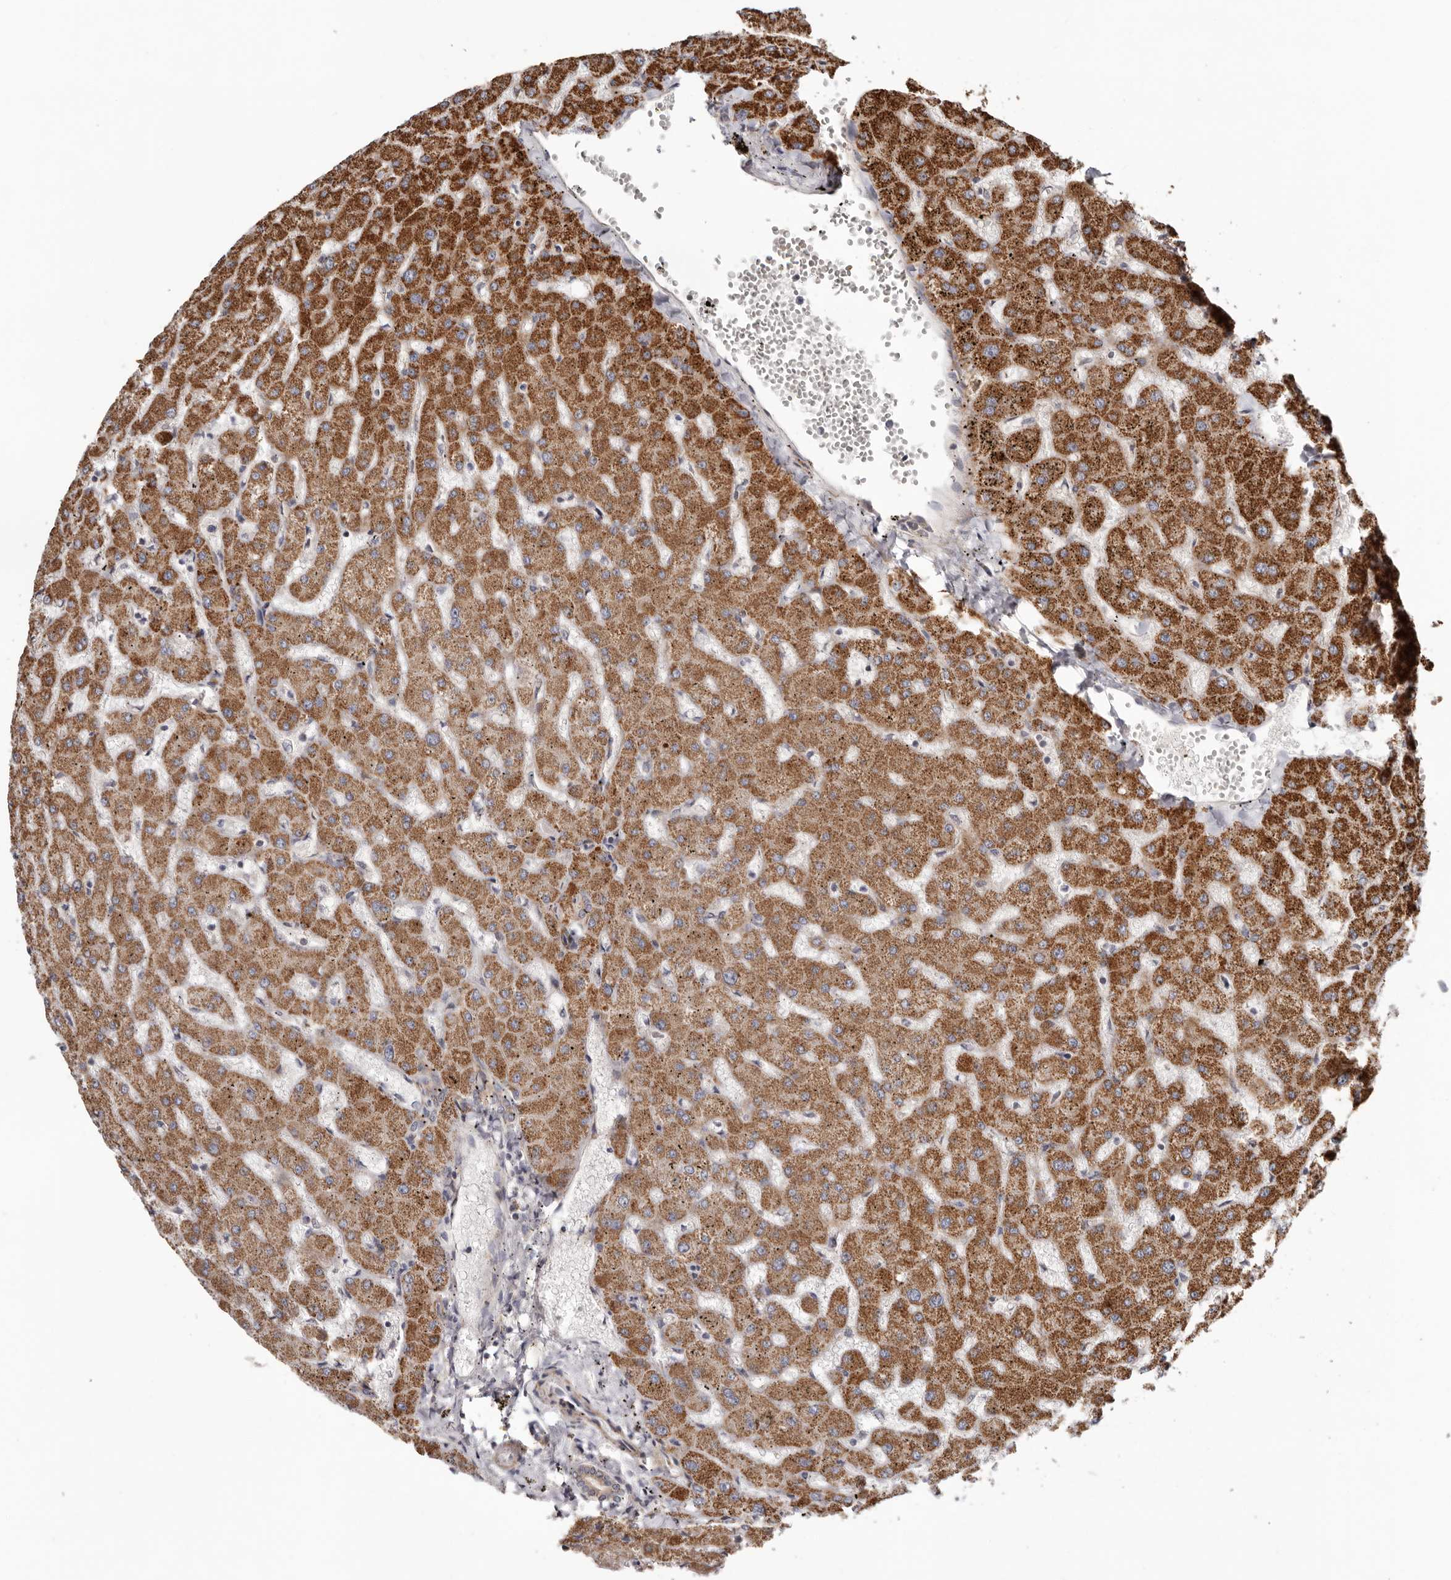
{"staining": {"intensity": "weak", "quantity": "25%-75%", "location": "cytoplasmic/membranous"}, "tissue": "liver", "cell_type": "Cholangiocytes", "image_type": "normal", "snomed": [{"axis": "morphology", "description": "Normal tissue, NOS"}, {"axis": "topography", "description": "Liver"}], "caption": "Liver stained for a protein (brown) displays weak cytoplasmic/membranous positive expression in about 25%-75% of cholangiocytes.", "gene": "PROKR1", "patient": {"sex": "female", "age": 63}}